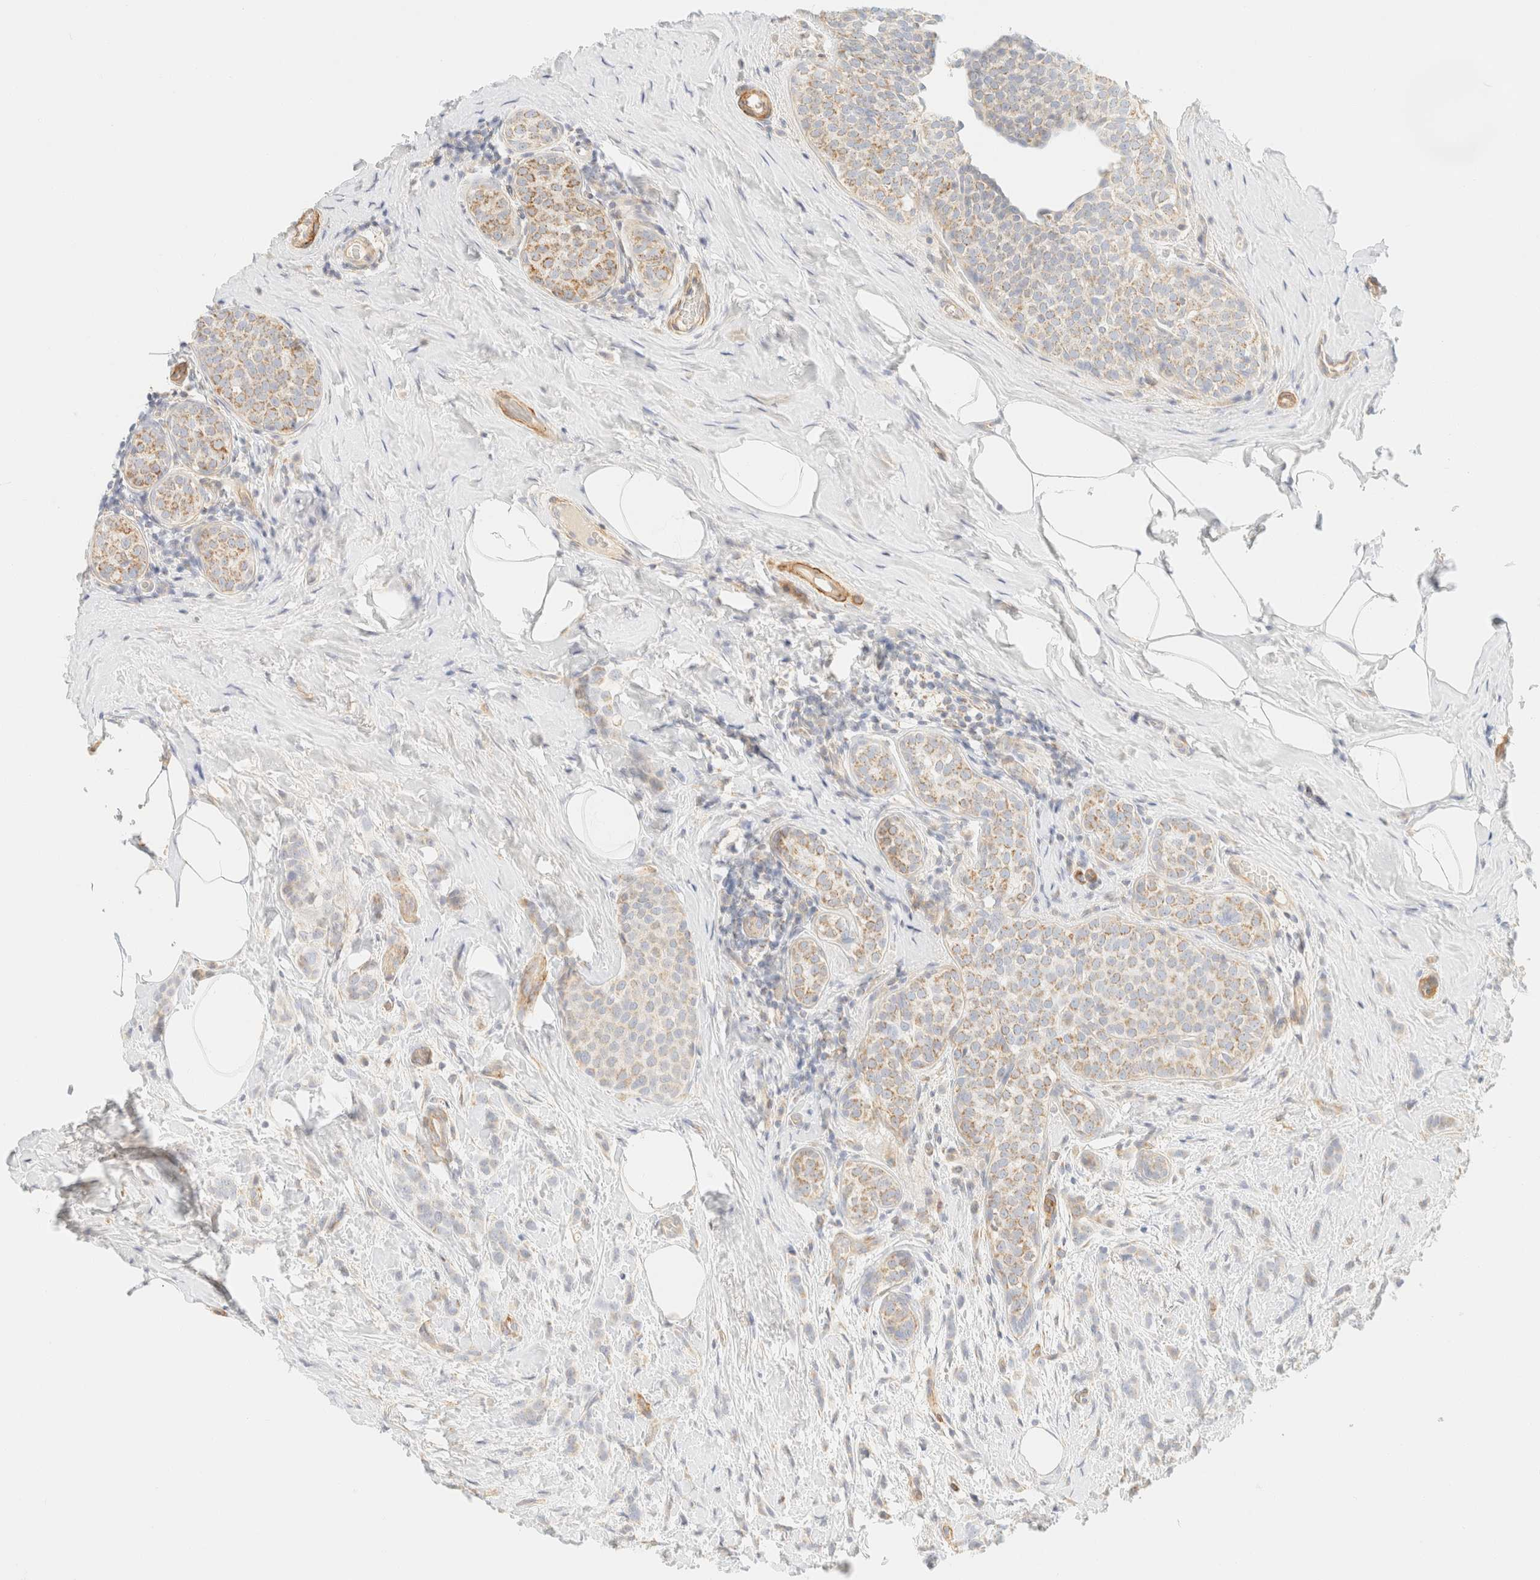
{"staining": {"intensity": "weak", "quantity": "<25%", "location": "cytoplasmic/membranous"}, "tissue": "breast cancer", "cell_type": "Tumor cells", "image_type": "cancer", "snomed": [{"axis": "morphology", "description": "Lobular carcinoma, in situ"}, {"axis": "morphology", "description": "Lobular carcinoma"}, {"axis": "topography", "description": "Breast"}], "caption": "Image shows no significant protein expression in tumor cells of lobular carcinoma (breast).", "gene": "MRM3", "patient": {"sex": "female", "age": 41}}